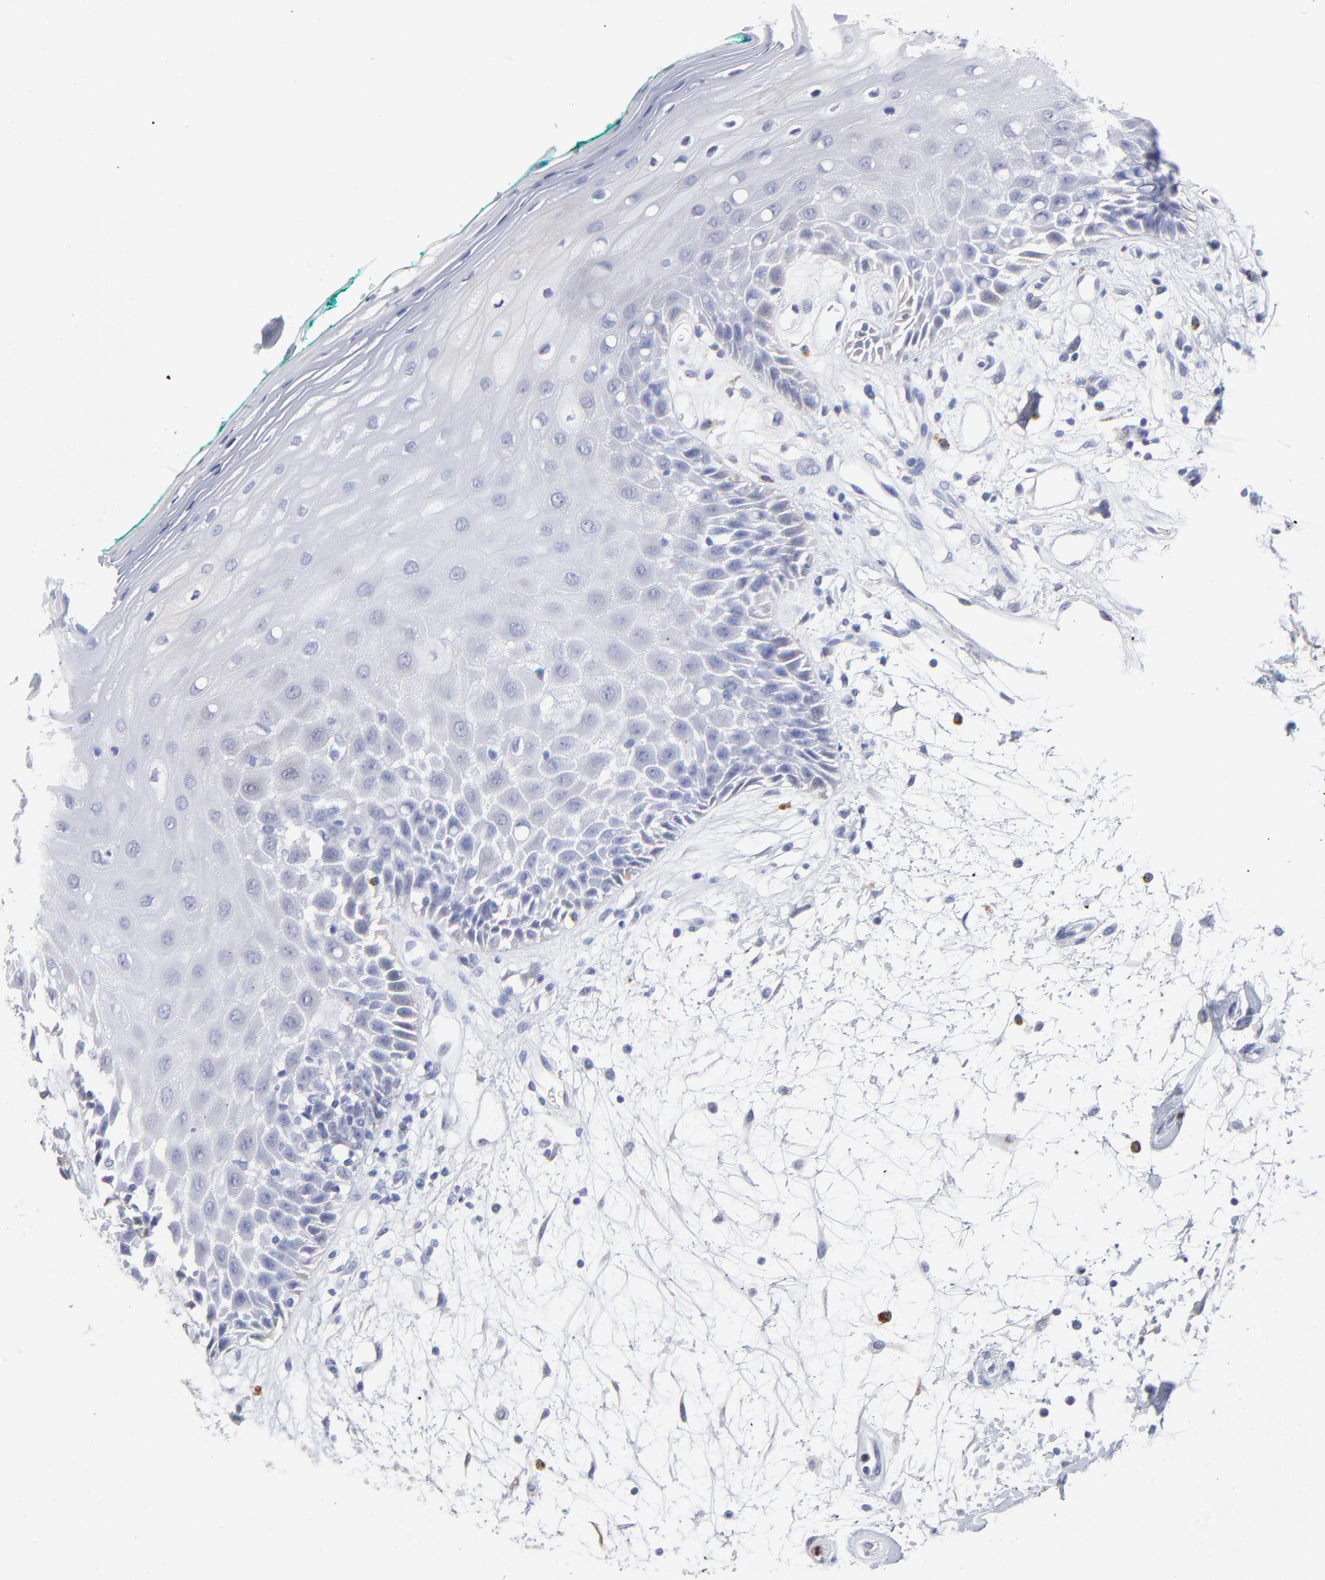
{"staining": {"intensity": "weak", "quantity": "<25%", "location": "cytoplasmic/membranous"}, "tissue": "oral mucosa", "cell_type": "Squamous epithelial cells", "image_type": "normal", "snomed": [{"axis": "morphology", "description": "Normal tissue, NOS"}, {"axis": "morphology", "description": "Squamous cell carcinoma, NOS"}, {"axis": "topography", "description": "Skeletal muscle"}, {"axis": "topography", "description": "Oral tissue"}, {"axis": "topography", "description": "Head-Neck"}], "caption": "Immunohistochemical staining of normal human oral mucosa displays no significant expression in squamous epithelial cells.", "gene": "SMARCA1", "patient": {"sex": "female", "age": 84}}